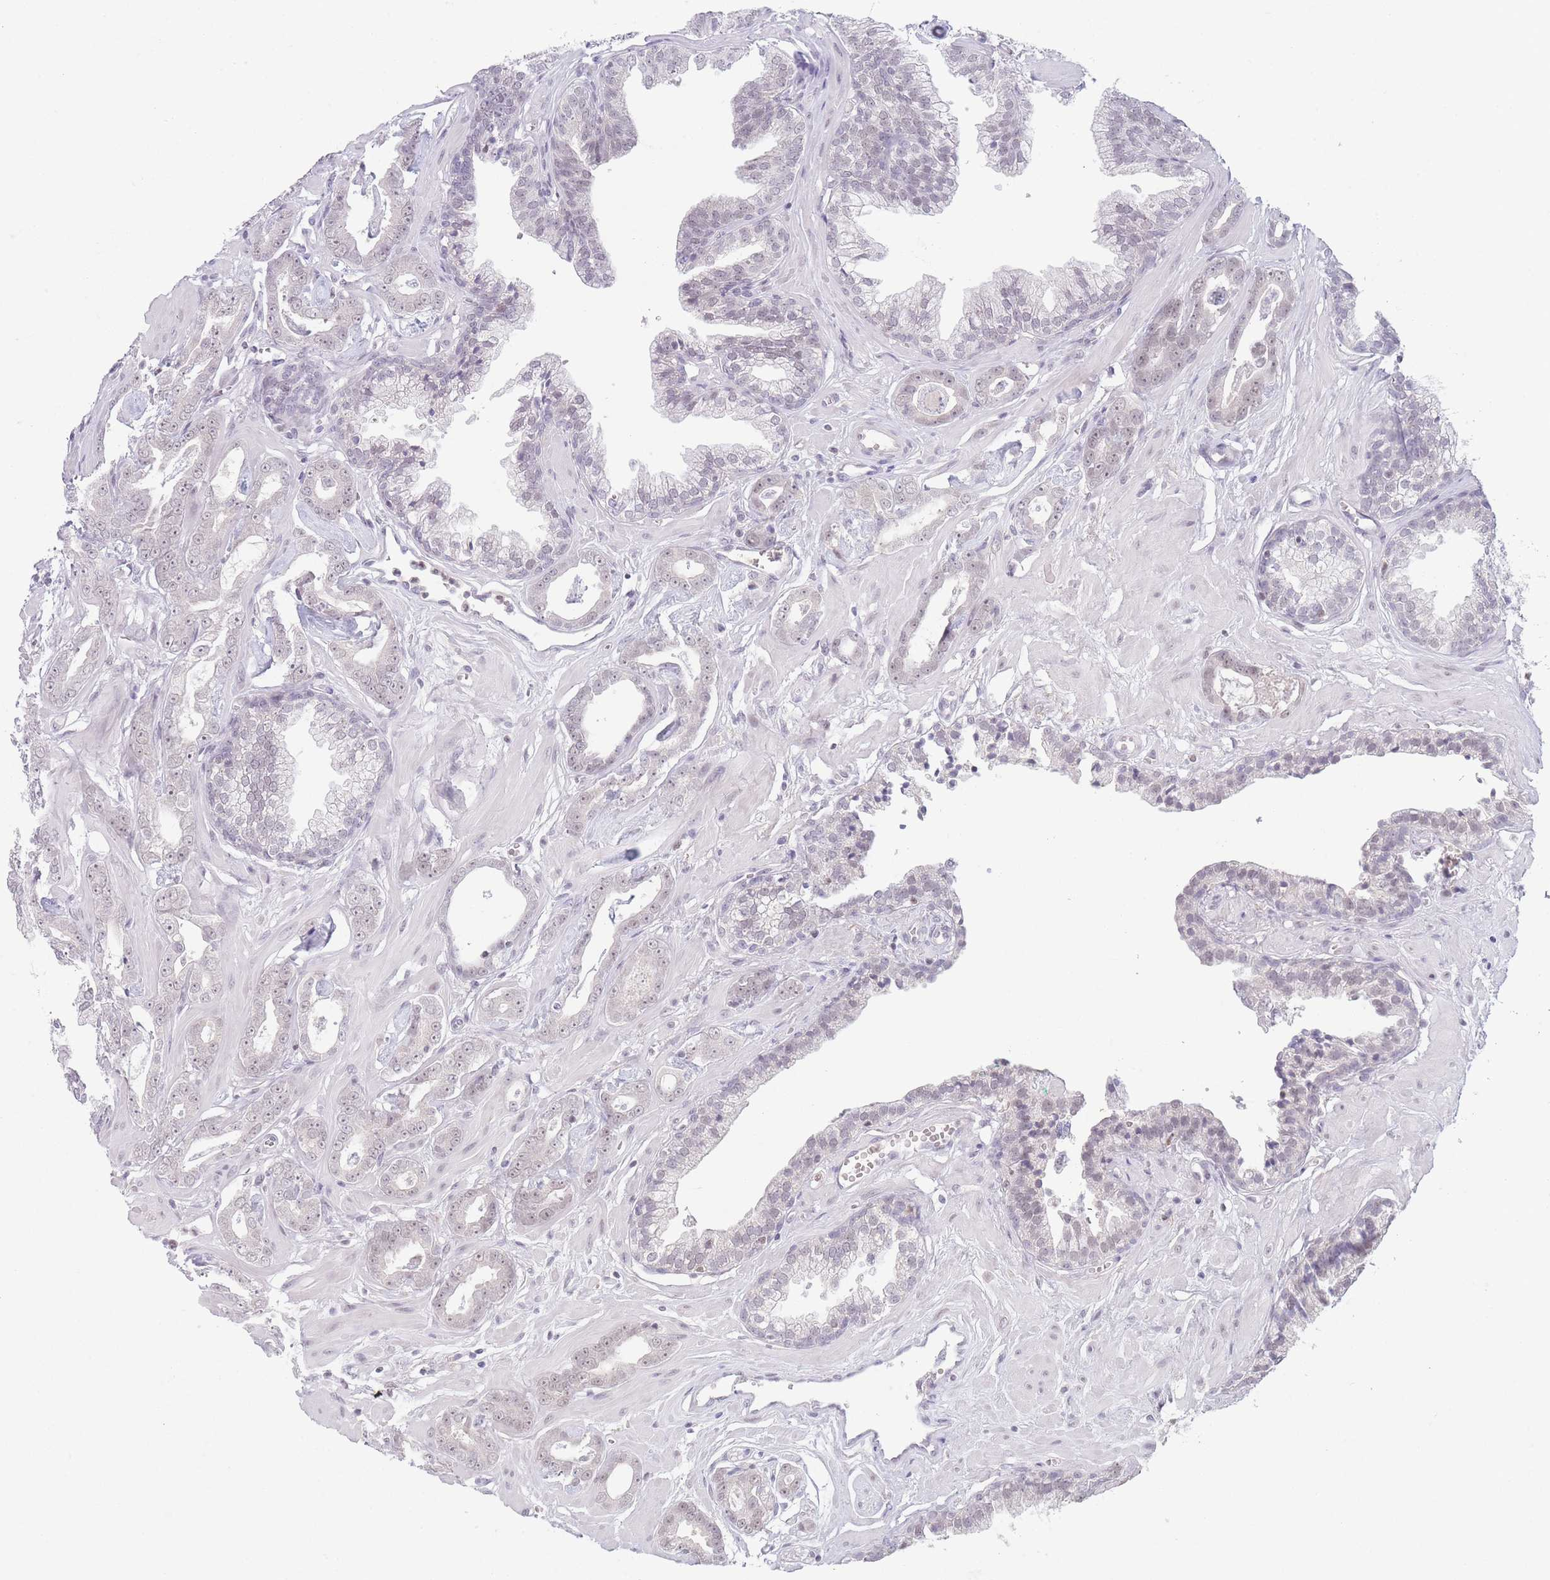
{"staining": {"intensity": "negative", "quantity": "none", "location": "none"}, "tissue": "prostate cancer", "cell_type": "Tumor cells", "image_type": "cancer", "snomed": [{"axis": "morphology", "description": "Adenocarcinoma, Low grade"}, {"axis": "topography", "description": "Prostate"}], "caption": "Prostate cancer stained for a protein using immunohistochemistry (IHC) shows no expression tumor cells.", "gene": "ARID3B", "patient": {"sex": "male", "age": 60}}